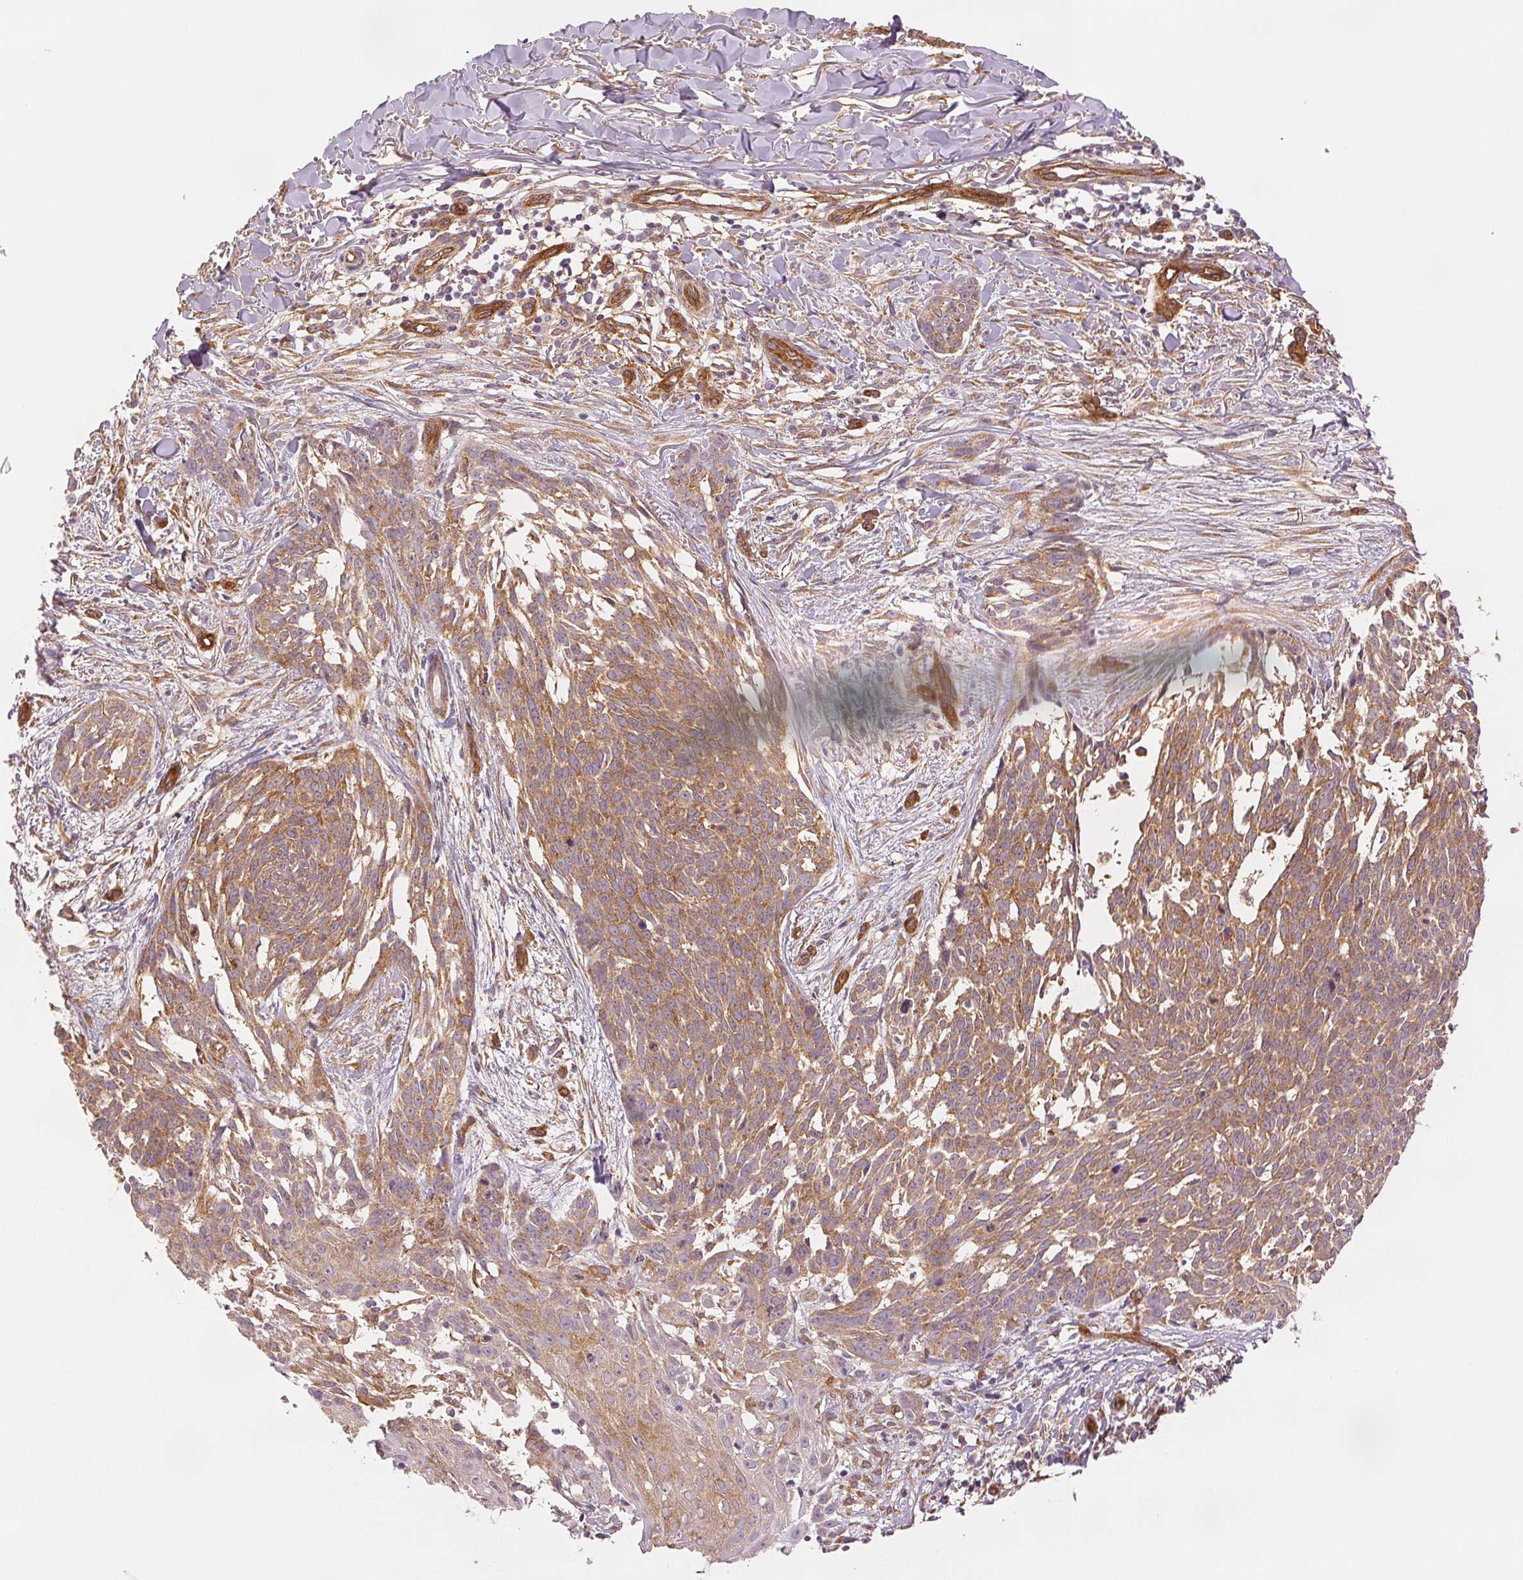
{"staining": {"intensity": "weak", "quantity": ">75%", "location": "cytoplasmic/membranous"}, "tissue": "skin cancer", "cell_type": "Tumor cells", "image_type": "cancer", "snomed": [{"axis": "morphology", "description": "Basal cell carcinoma"}, {"axis": "topography", "description": "Skin"}], "caption": "Skin basal cell carcinoma was stained to show a protein in brown. There is low levels of weak cytoplasmic/membranous expression in approximately >75% of tumor cells.", "gene": "DIAPH2", "patient": {"sex": "male", "age": 88}}